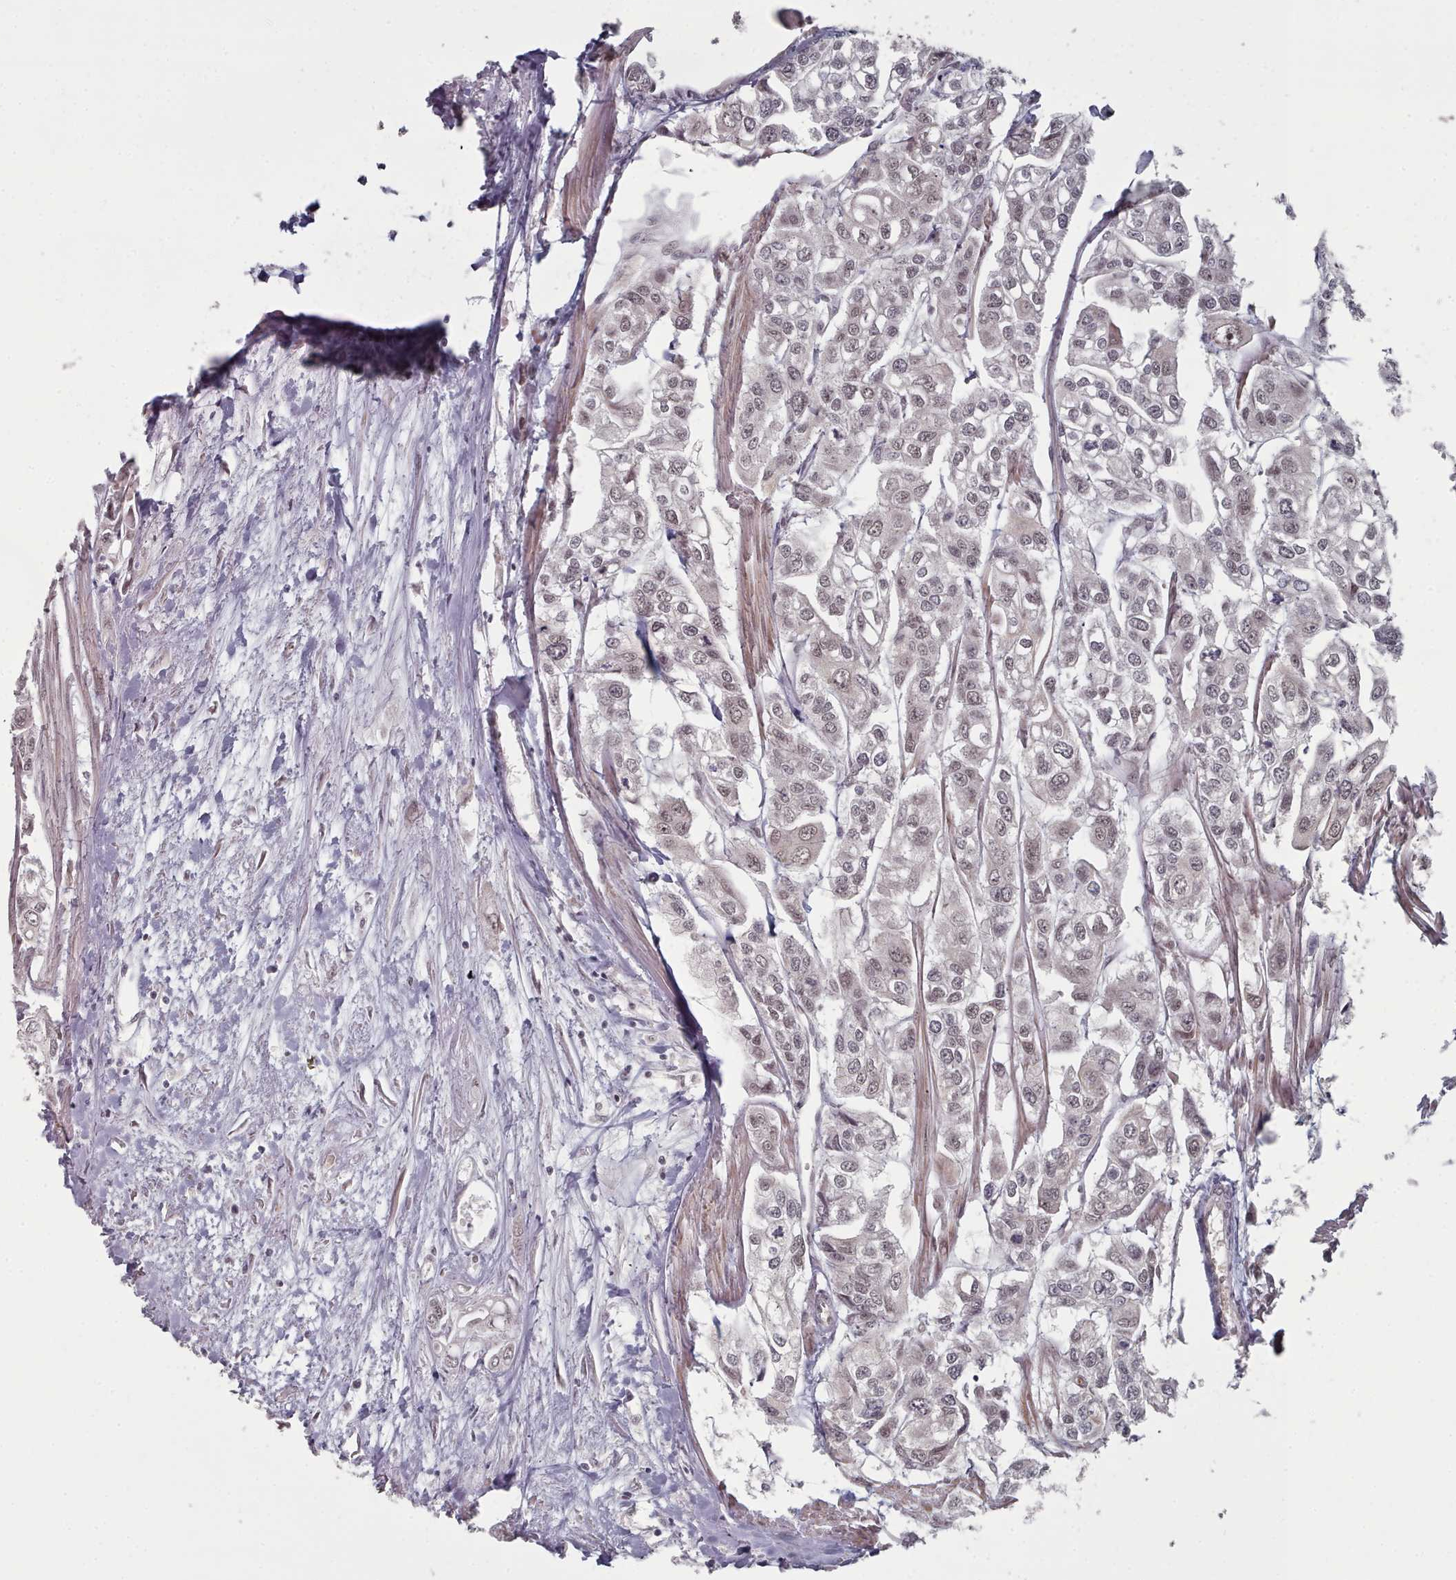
{"staining": {"intensity": "negative", "quantity": "none", "location": "none"}, "tissue": "urothelial cancer", "cell_type": "Tumor cells", "image_type": "cancer", "snomed": [{"axis": "morphology", "description": "Urothelial carcinoma, High grade"}, {"axis": "topography", "description": "Urinary bladder"}], "caption": "This is an IHC micrograph of human high-grade urothelial carcinoma. There is no positivity in tumor cells.", "gene": "HYAL3", "patient": {"sex": "male", "age": 67}}